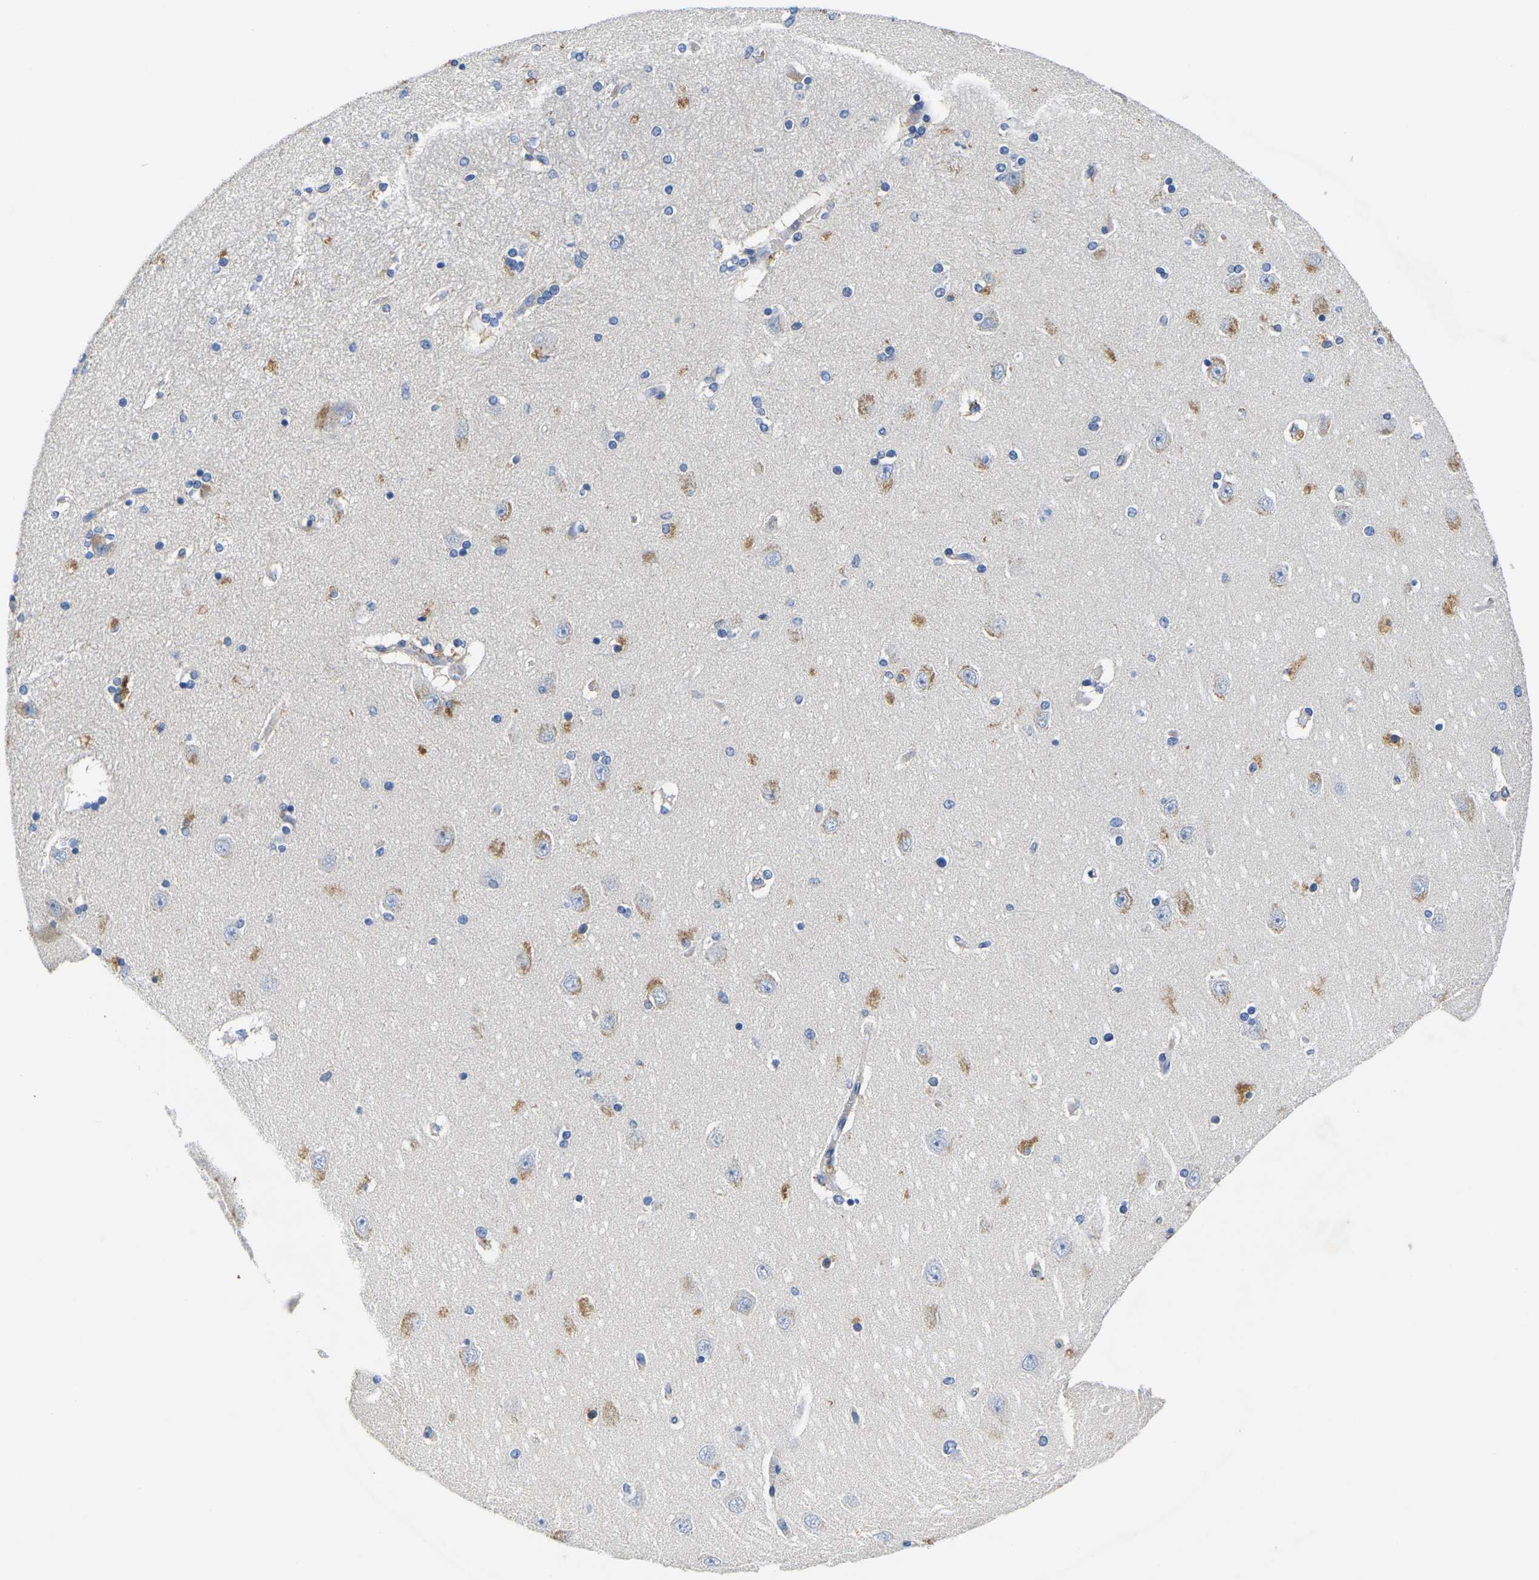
{"staining": {"intensity": "moderate", "quantity": "<25%", "location": "cytoplasmic/membranous"}, "tissue": "hippocampus", "cell_type": "Glial cells", "image_type": "normal", "snomed": [{"axis": "morphology", "description": "Normal tissue, NOS"}, {"axis": "topography", "description": "Hippocampus"}], "caption": "Moderate cytoplasmic/membranous positivity for a protein is identified in approximately <25% of glial cells of unremarkable hippocampus using immunohistochemistry (IHC).", "gene": "NOCT", "patient": {"sex": "female", "age": 54}}